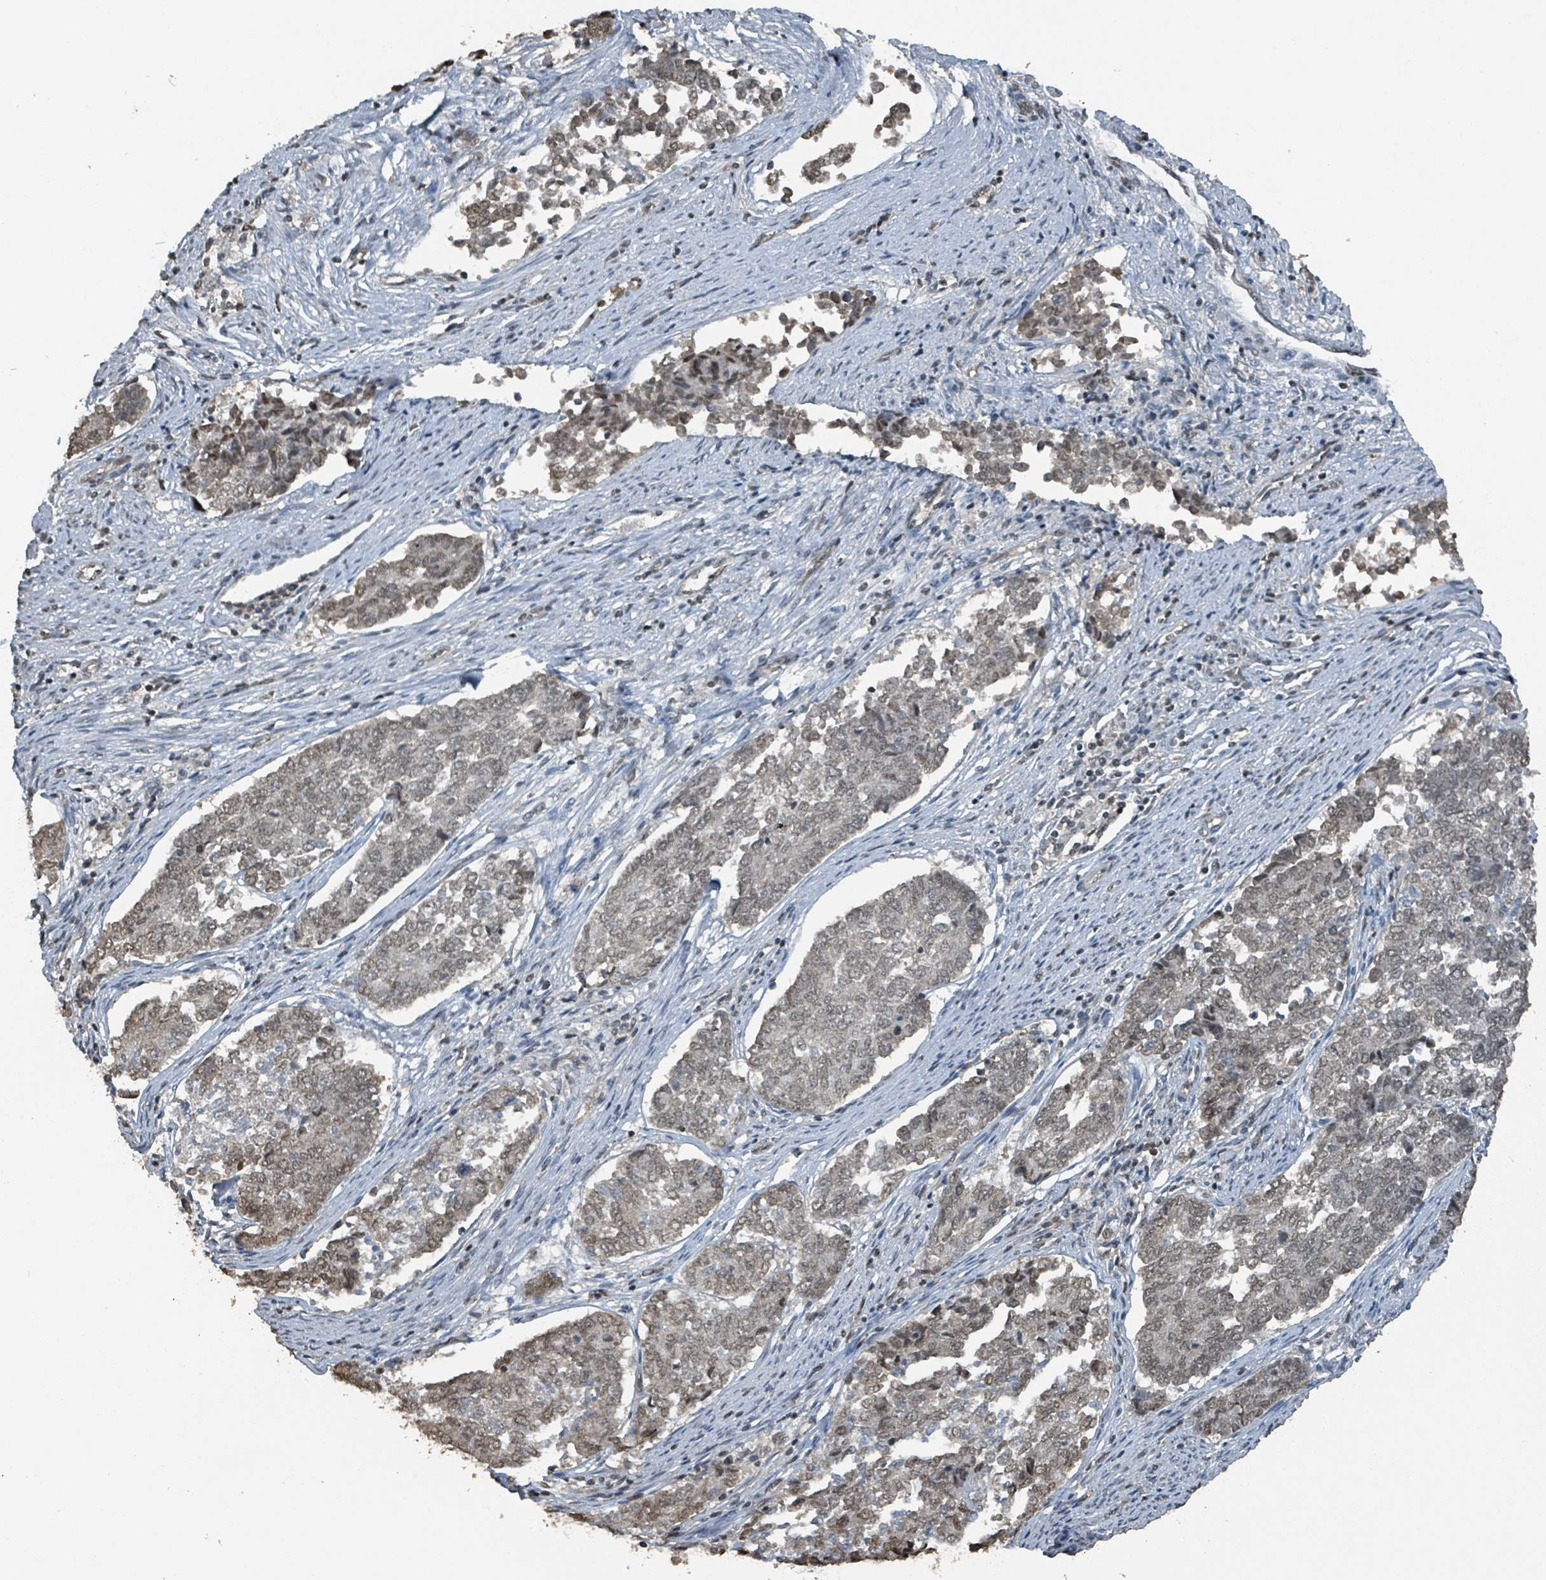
{"staining": {"intensity": "weak", "quantity": ">75%", "location": "nuclear"}, "tissue": "endometrial cancer", "cell_type": "Tumor cells", "image_type": "cancer", "snomed": [{"axis": "morphology", "description": "Adenocarcinoma, NOS"}, {"axis": "topography", "description": "Endometrium"}], "caption": "A histopathology image of human endometrial cancer stained for a protein exhibits weak nuclear brown staining in tumor cells. The staining is performed using DAB (3,3'-diaminobenzidine) brown chromogen to label protein expression. The nuclei are counter-stained blue using hematoxylin.", "gene": "PHIP", "patient": {"sex": "female", "age": 80}}